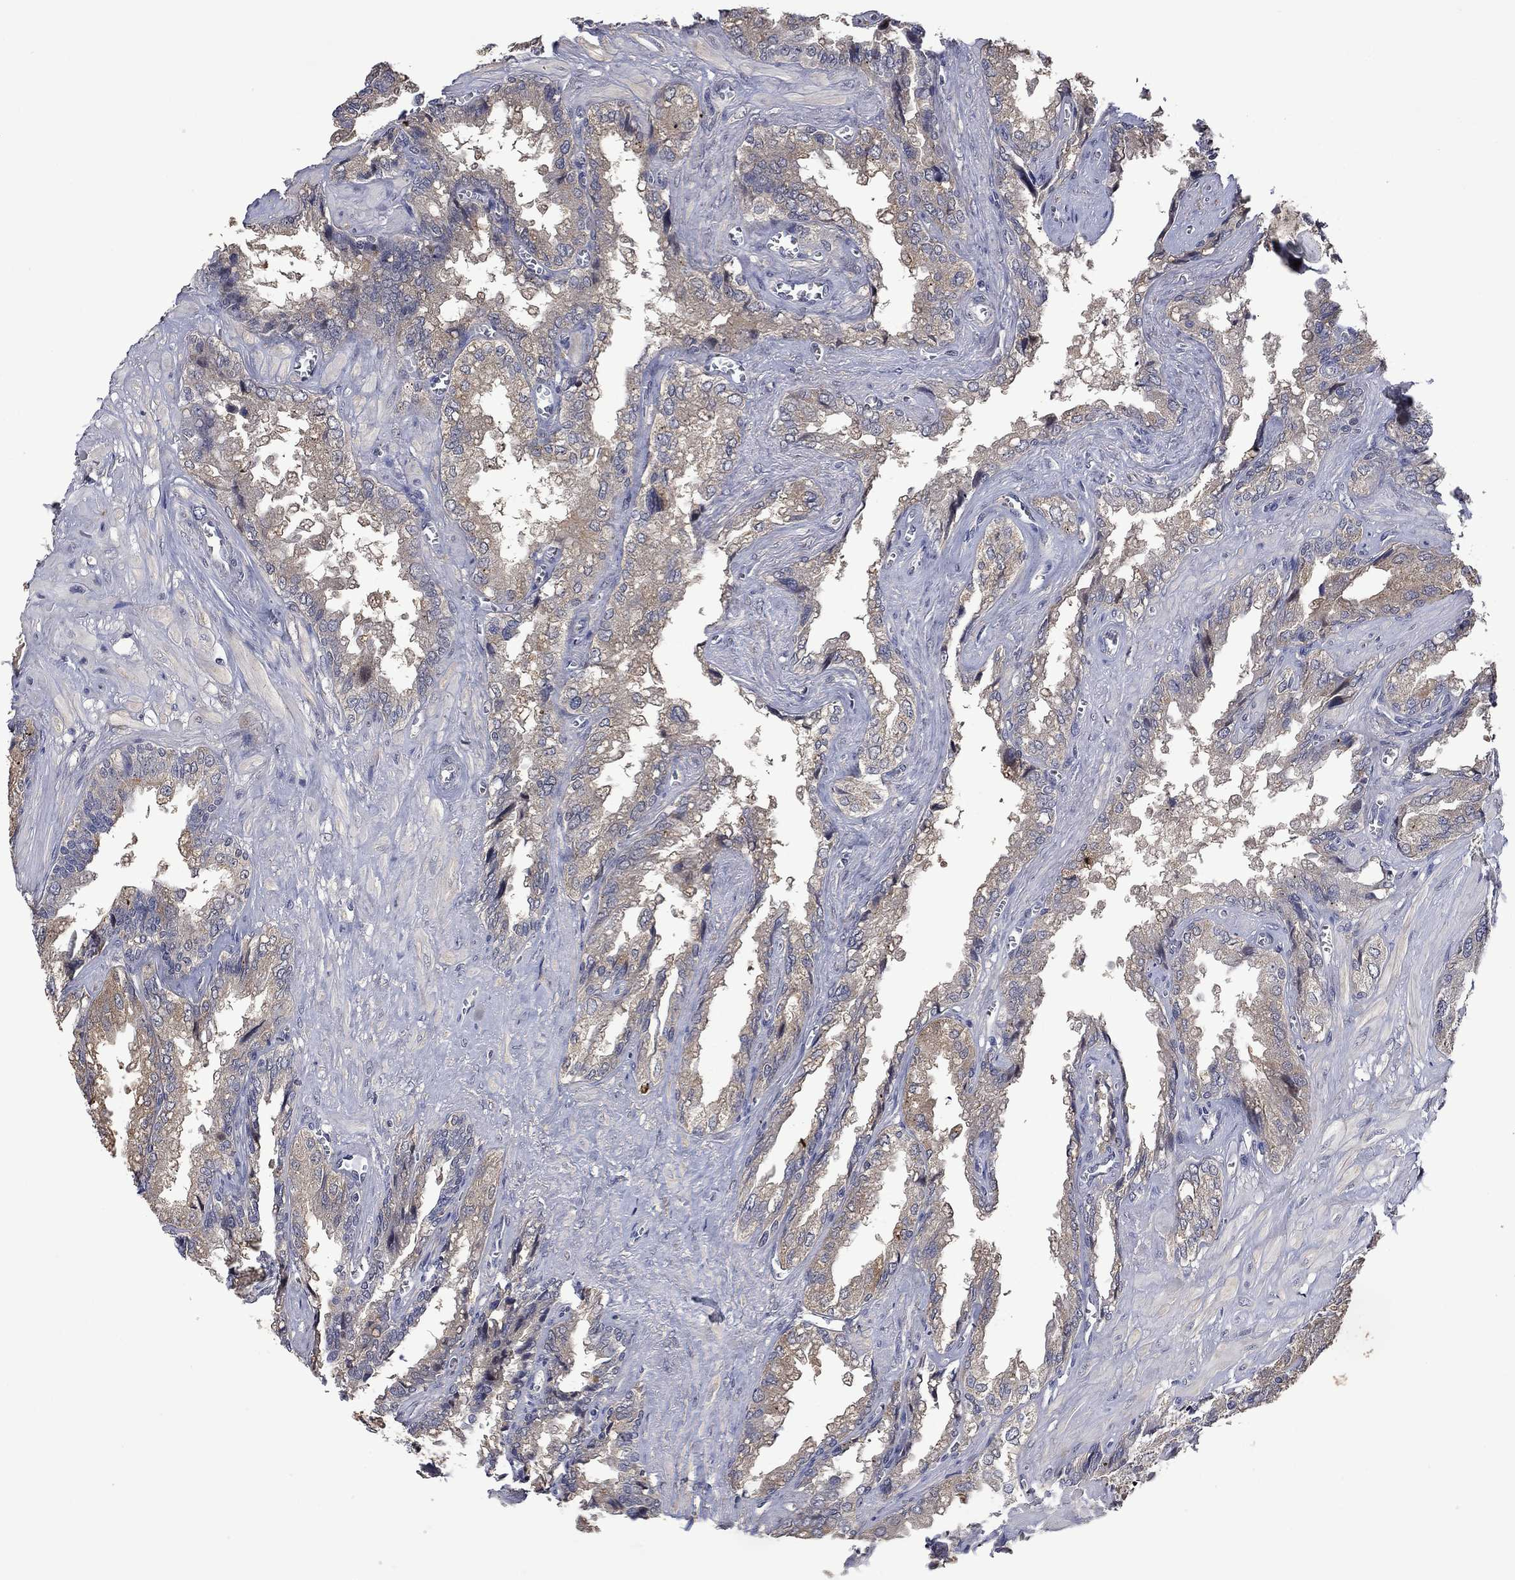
{"staining": {"intensity": "weak", "quantity": "25%-75%", "location": "cytoplasmic/membranous"}, "tissue": "seminal vesicle", "cell_type": "Glandular cells", "image_type": "normal", "snomed": [{"axis": "morphology", "description": "Normal tissue, NOS"}, {"axis": "topography", "description": "Seminal veicle"}], "caption": "A micrograph showing weak cytoplasmic/membranous positivity in about 25%-75% of glandular cells in normal seminal vesicle, as visualized by brown immunohistochemical staining.", "gene": "PHKA1", "patient": {"sex": "male", "age": 67}}